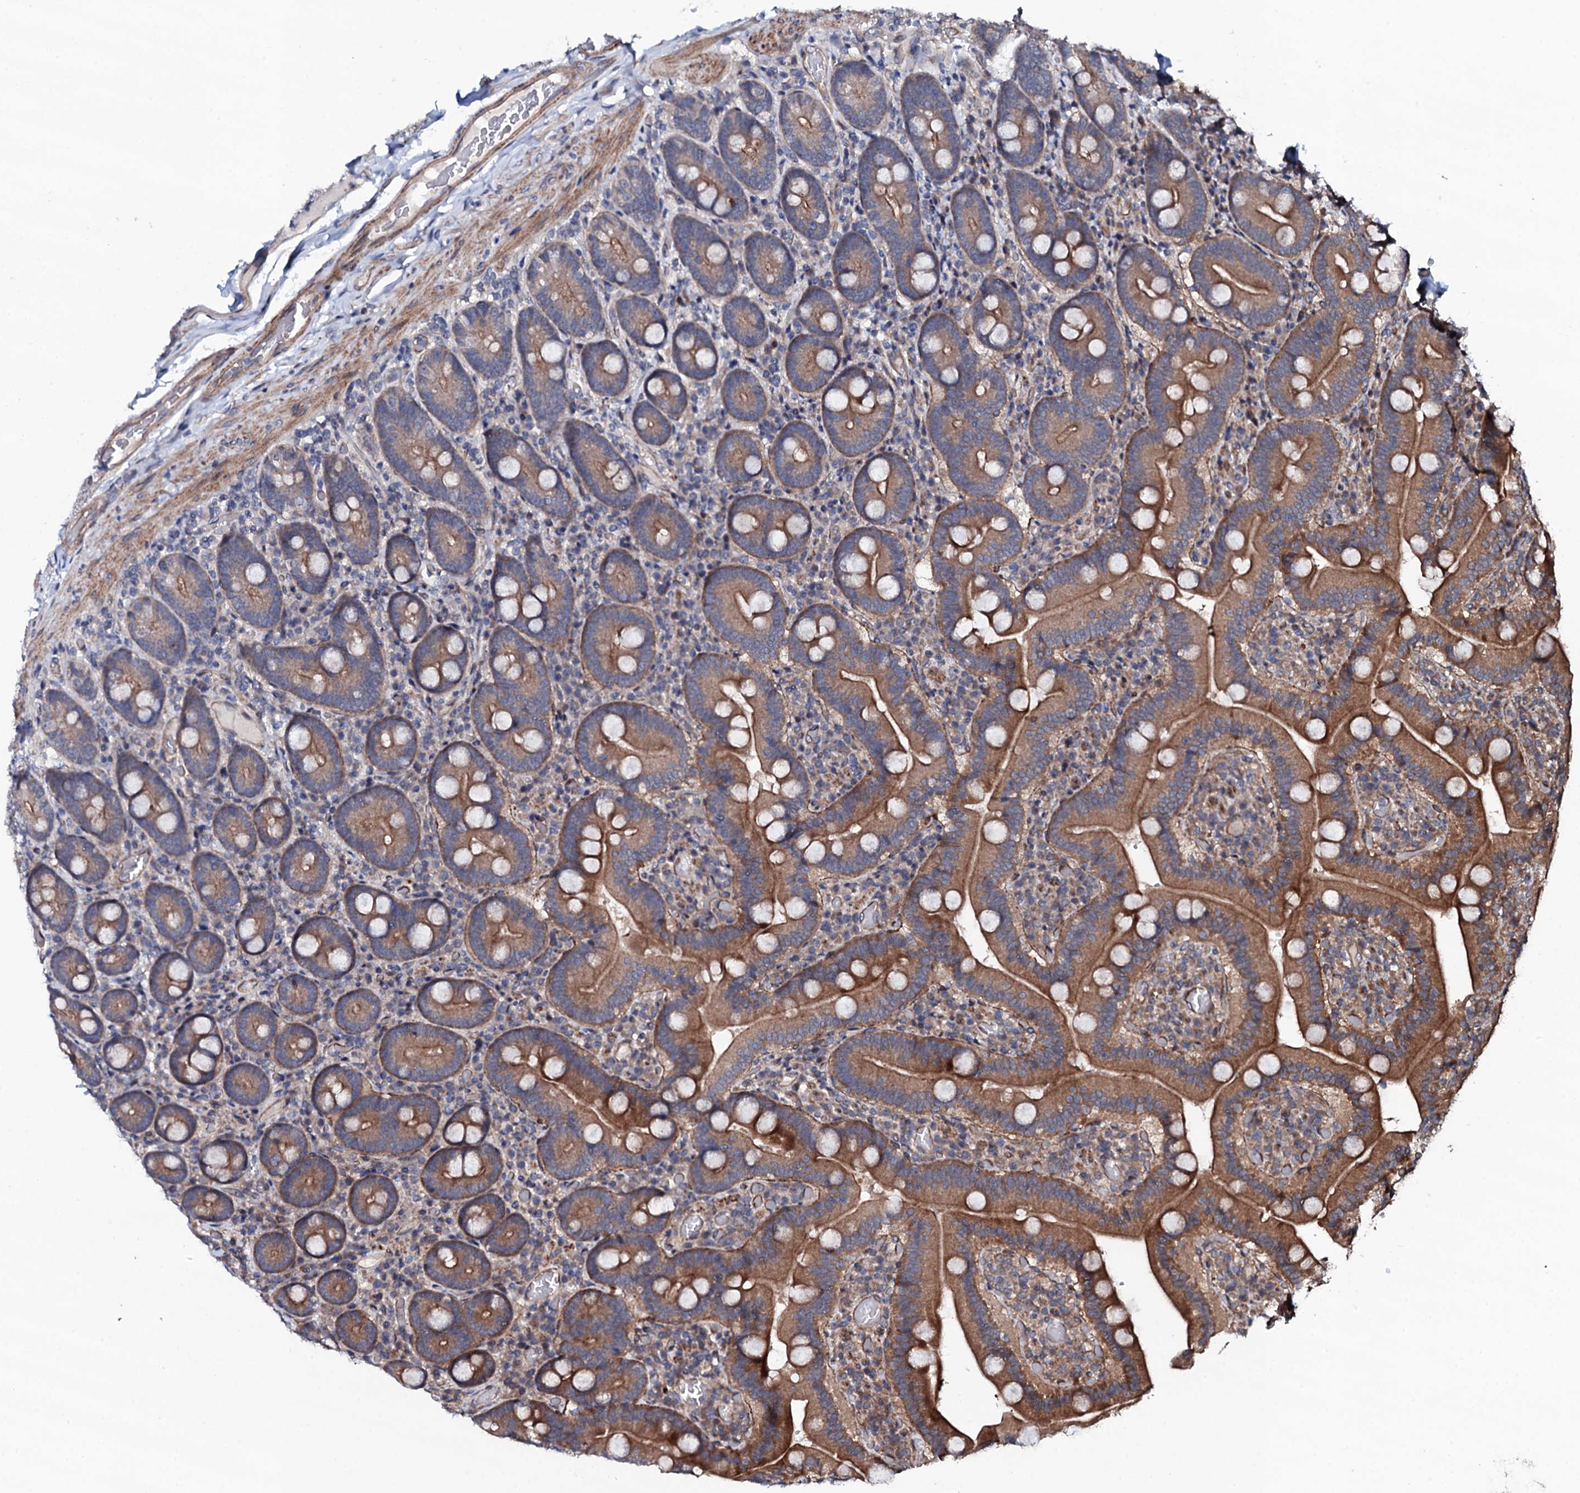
{"staining": {"intensity": "moderate", "quantity": ">75%", "location": "cytoplasmic/membranous"}, "tissue": "duodenum", "cell_type": "Glandular cells", "image_type": "normal", "snomed": [{"axis": "morphology", "description": "Normal tissue, NOS"}, {"axis": "topography", "description": "Duodenum"}], "caption": "High-magnification brightfield microscopy of normal duodenum stained with DAB (brown) and counterstained with hematoxylin (blue). glandular cells exhibit moderate cytoplasmic/membranous expression is appreciated in approximately>75% of cells.", "gene": "CIAO2A", "patient": {"sex": "female", "age": 62}}